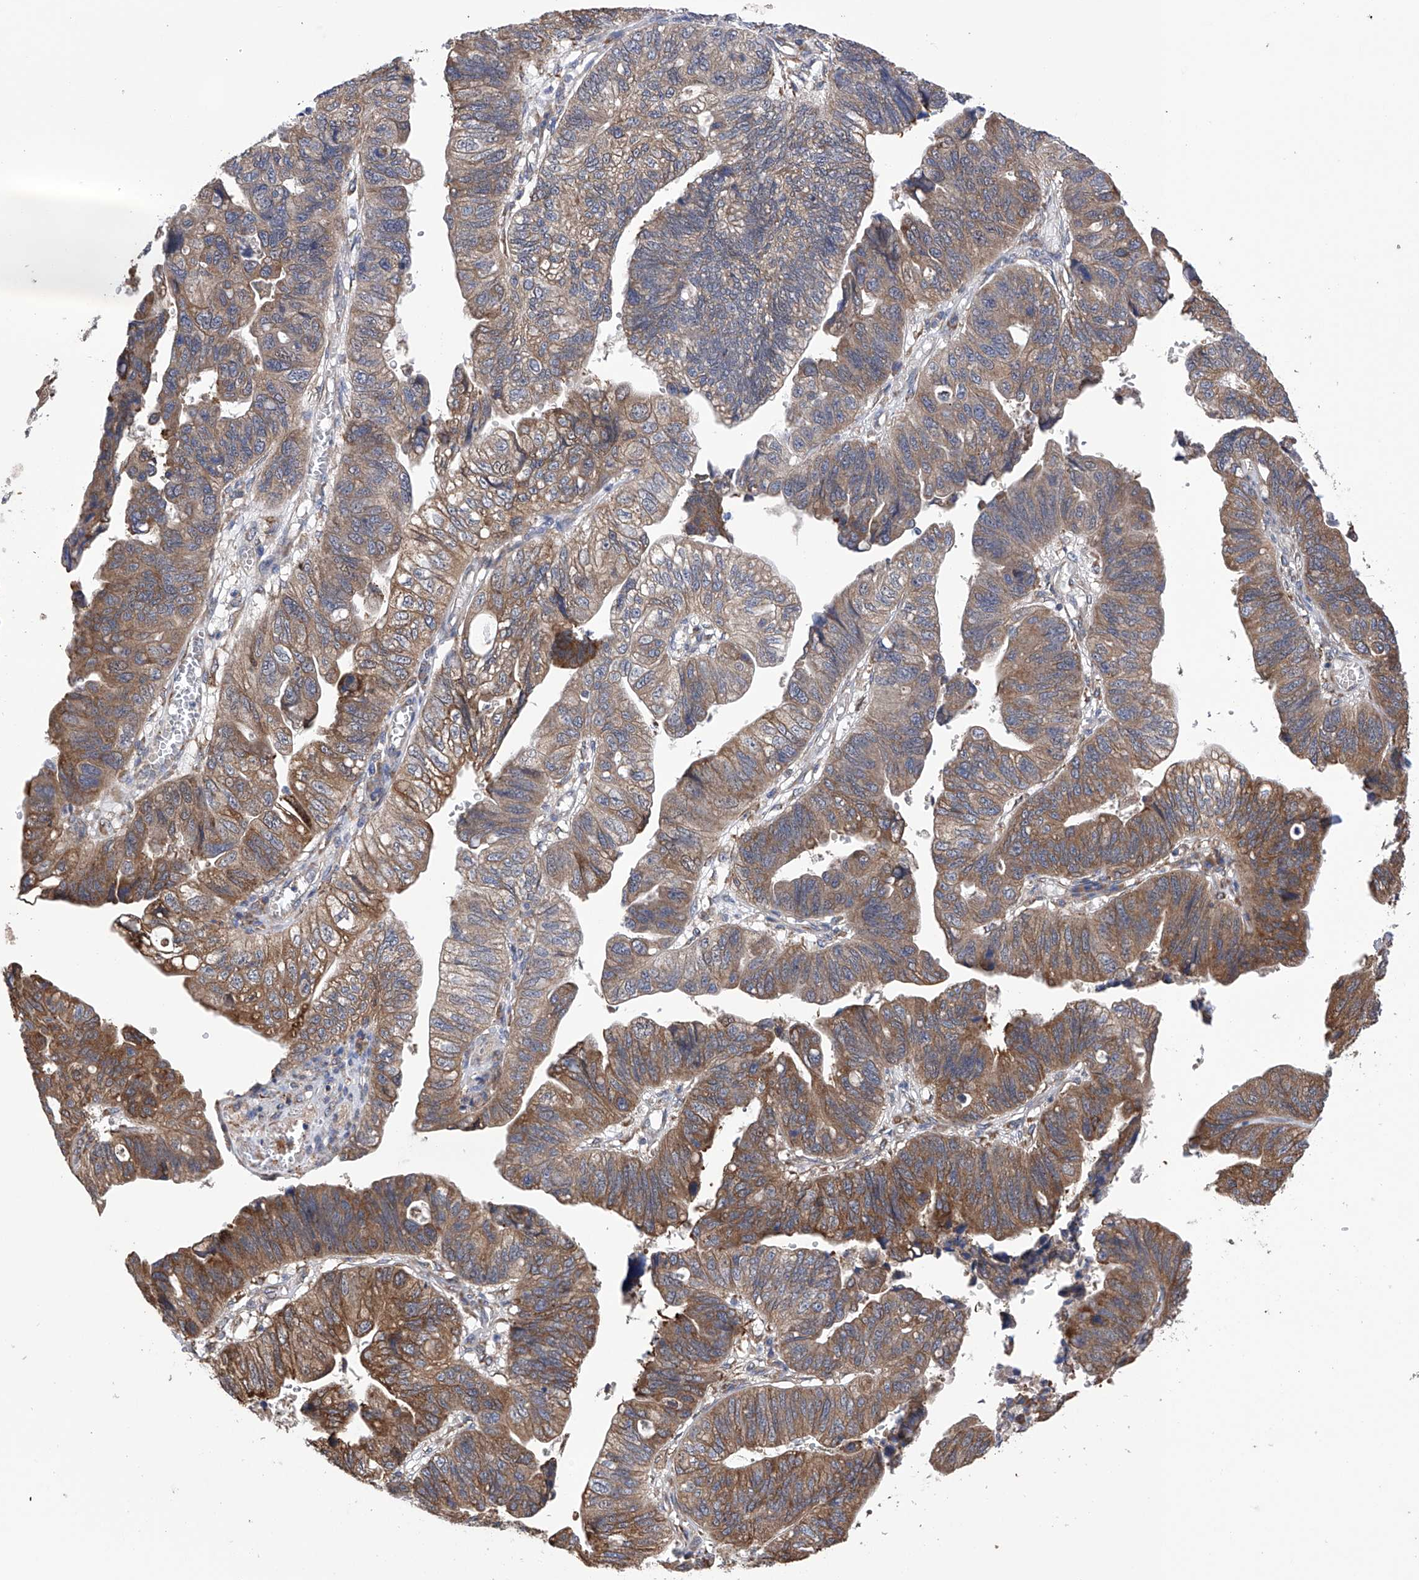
{"staining": {"intensity": "moderate", "quantity": ">75%", "location": "cytoplasmic/membranous"}, "tissue": "stomach cancer", "cell_type": "Tumor cells", "image_type": "cancer", "snomed": [{"axis": "morphology", "description": "Adenocarcinoma, NOS"}, {"axis": "topography", "description": "Stomach"}], "caption": "The histopathology image shows a brown stain indicating the presence of a protein in the cytoplasmic/membranous of tumor cells in stomach cancer. (DAB IHC, brown staining for protein, blue staining for nuclei).", "gene": "DNAH8", "patient": {"sex": "male", "age": 59}}